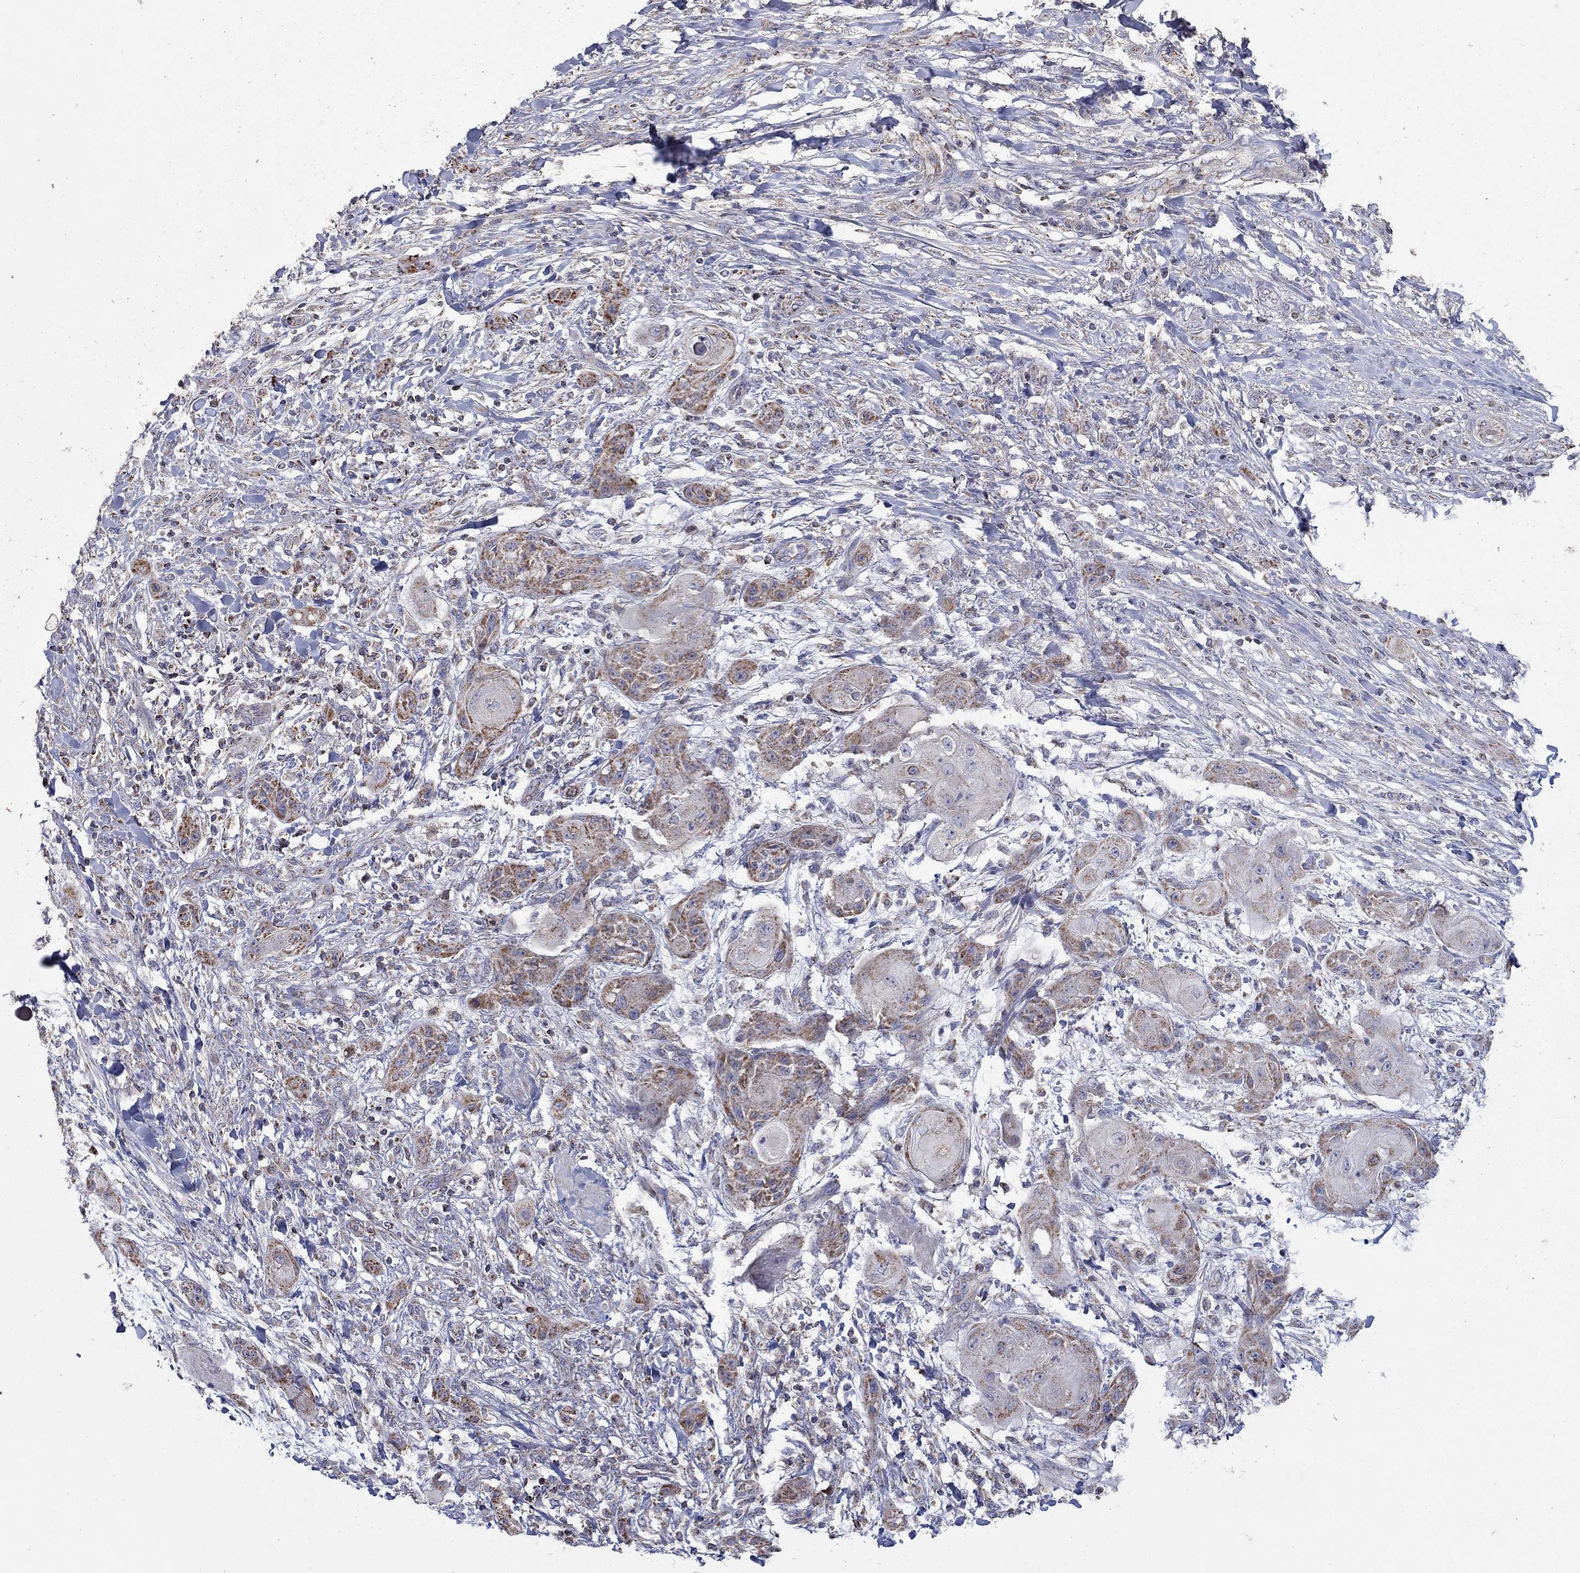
{"staining": {"intensity": "moderate", "quantity": "25%-75%", "location": "cytoplasmic/membranous"}, "tissue": "skin cancer", "cell_type": "Tumor cells", "image_type": "cancer", "snomed": [{"axis": "morphology", "description": "Squamous cell carcinoma, NOS"}, {"axis": "topography", "description": "Skin"}], "caption": "A brown stain shows moderate cytoplasmic/membranous positivity of a protein in squamous cell carcinoma (skin) tumor cells.", "gene": "HPS5", "patient": {"sex": "male", "age": 62}}